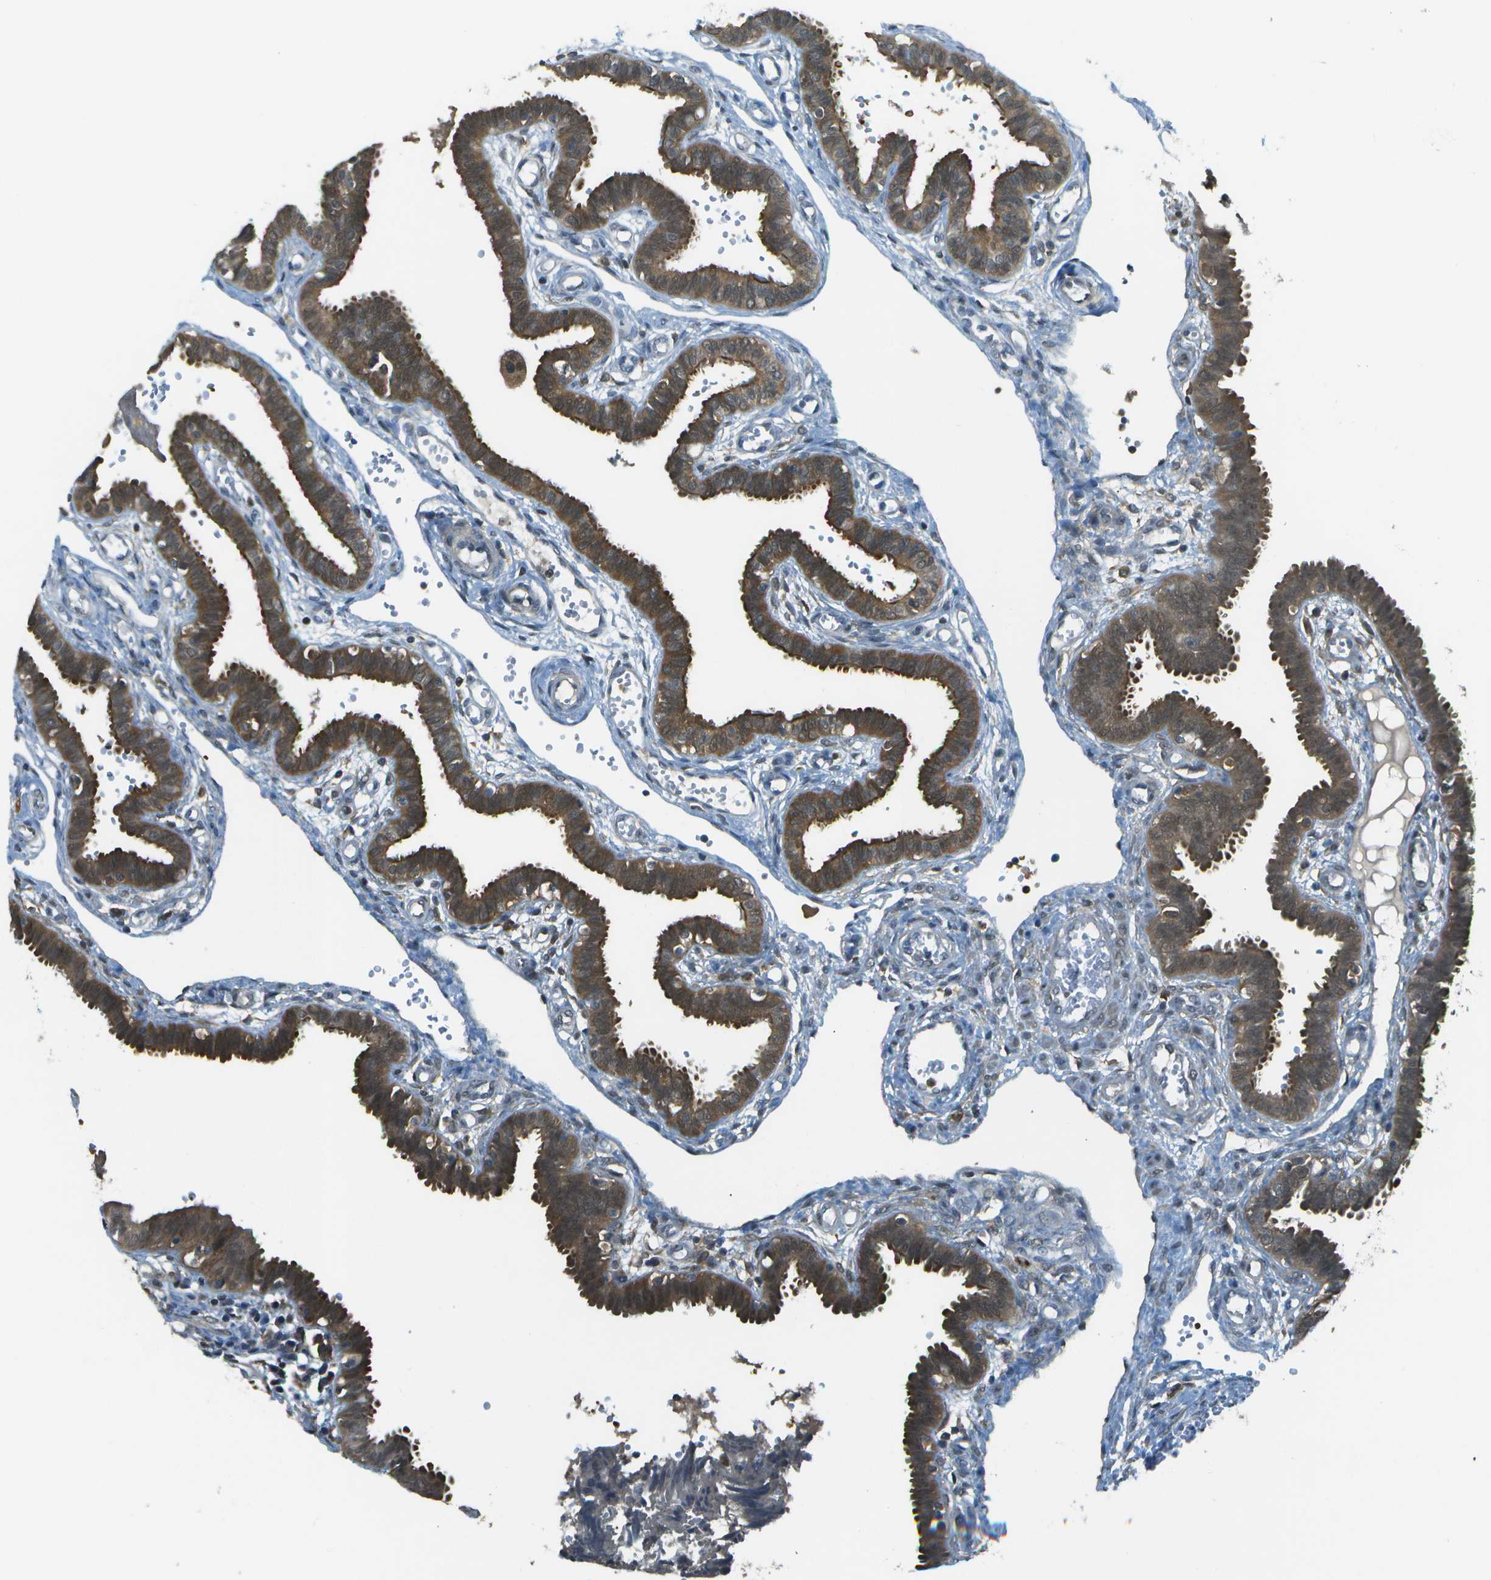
{"staining": {"intensity": "strong", "quantity": ">75%", "location": "cytoplasmic/membranous"}, "tissue": "fallopian tube", "cell_type": "Glandular cells", "image_type": "normal", "snomed": [{"axis": "morphology", "description": "Normal tissue, NOS"}, {"axis": "topography", "description": "Fallopian tube"}, {"axis": "topography", "description": "Placenta"}], "caption": "IHC of unremarkable fallopian tube shows high levels of strong cytoplasmic/membranous expression in approximately >75% of glandular cells.", "gene": "CDH23", "patient": {"sex": "female", "age": 32}}